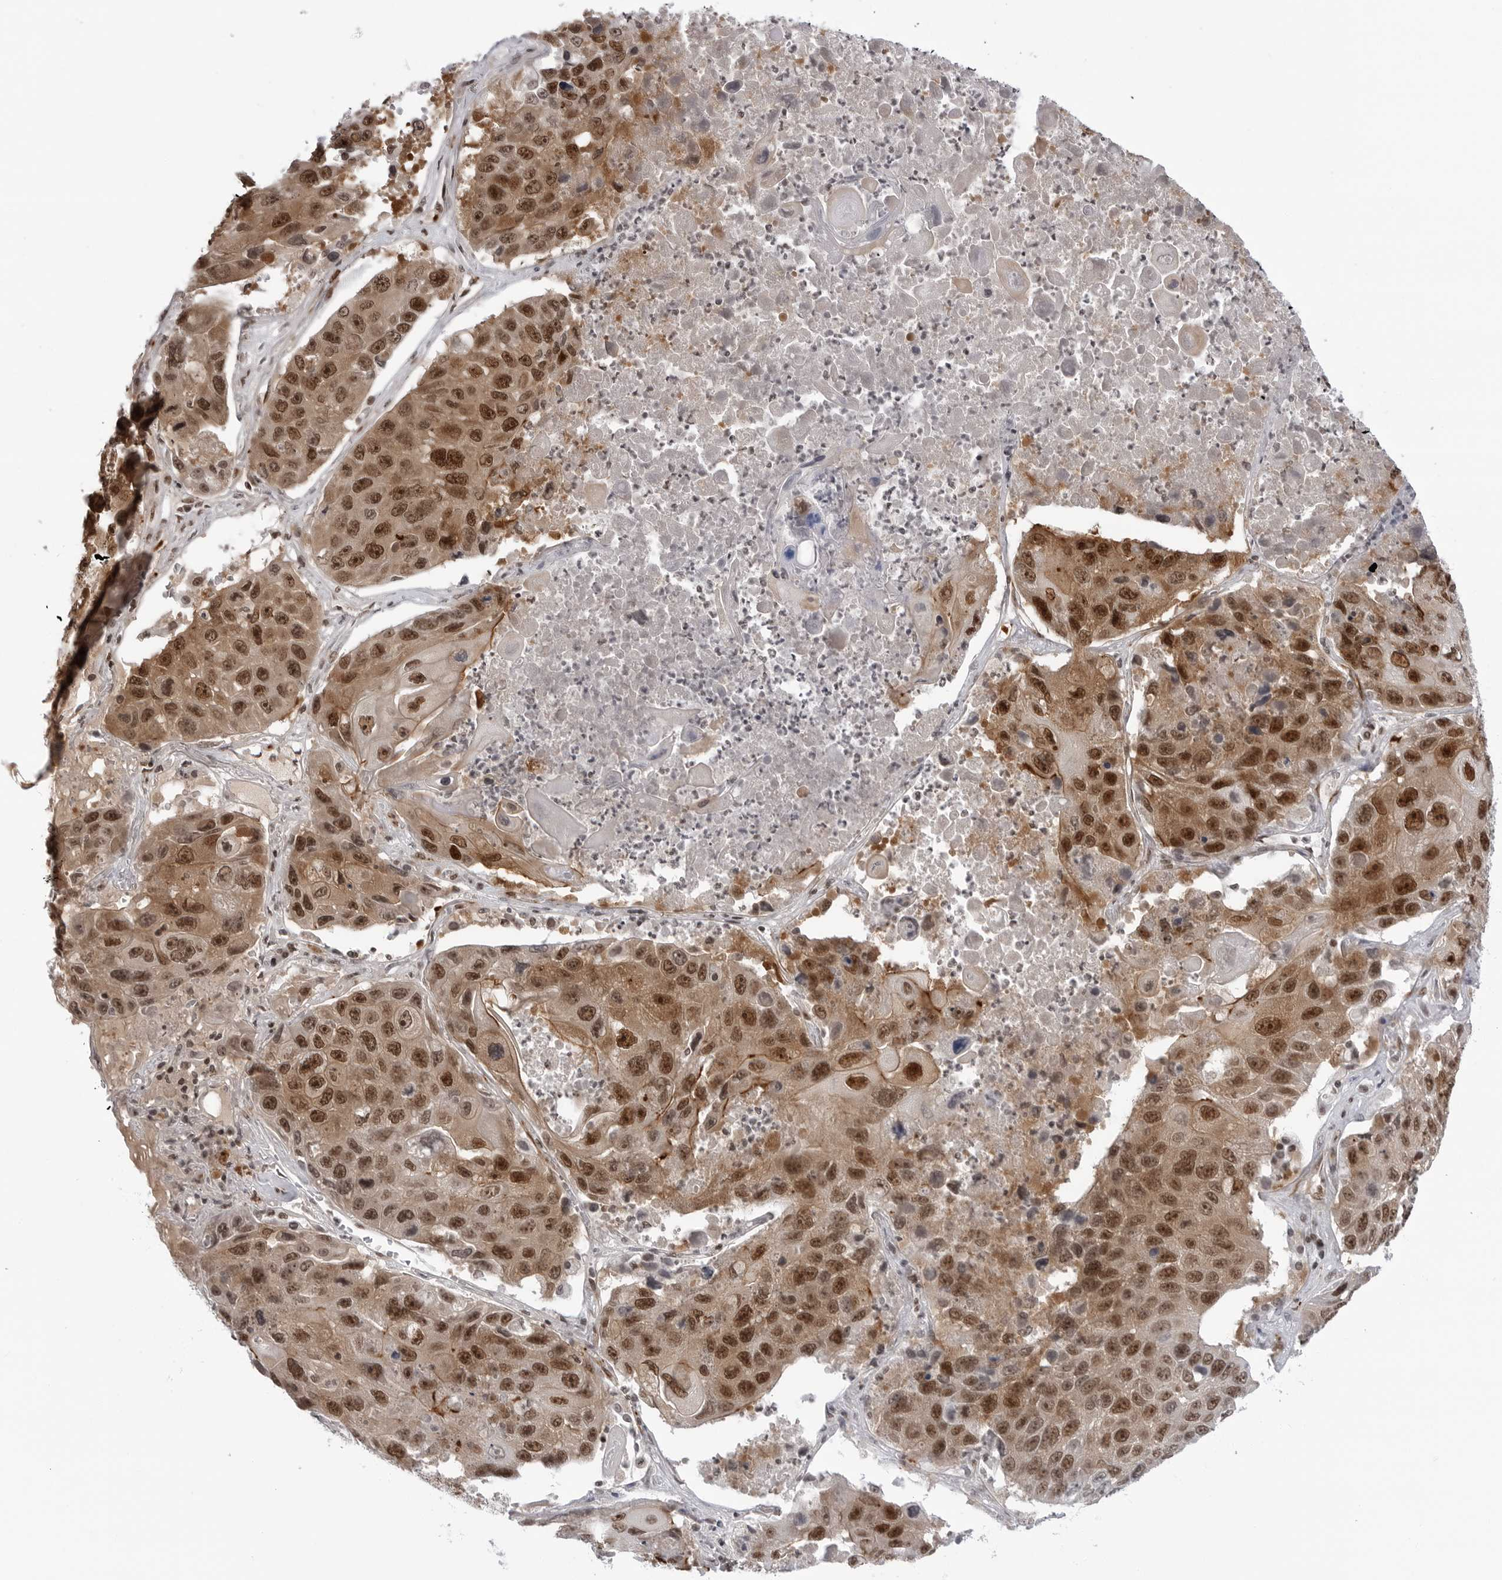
{"staining": {"intensity": "moderate", "quantity": ">75%", "location": "cytoplasmic/membranous,nuclear"}, "tissue": "lung cancer", "cell_type": "Tumor cells", "image_type": "cancer", "snomed": [{"axis": "morphology", "description": "Squamous cell carcinoma, NOS"}, {"axis": "topography", "description": "Lung"}], "caption": "The photomicrograph exhibits immunohistochemical staining of lung squamous cell carcinoma. There is moderate cytoplasmic/membranous and nuclear staining is seen in about >75% of tumor cells. Nuclei are stained in blue.", "gene": "TRIM66", "patient": {"sex": "male", "age": 61}}